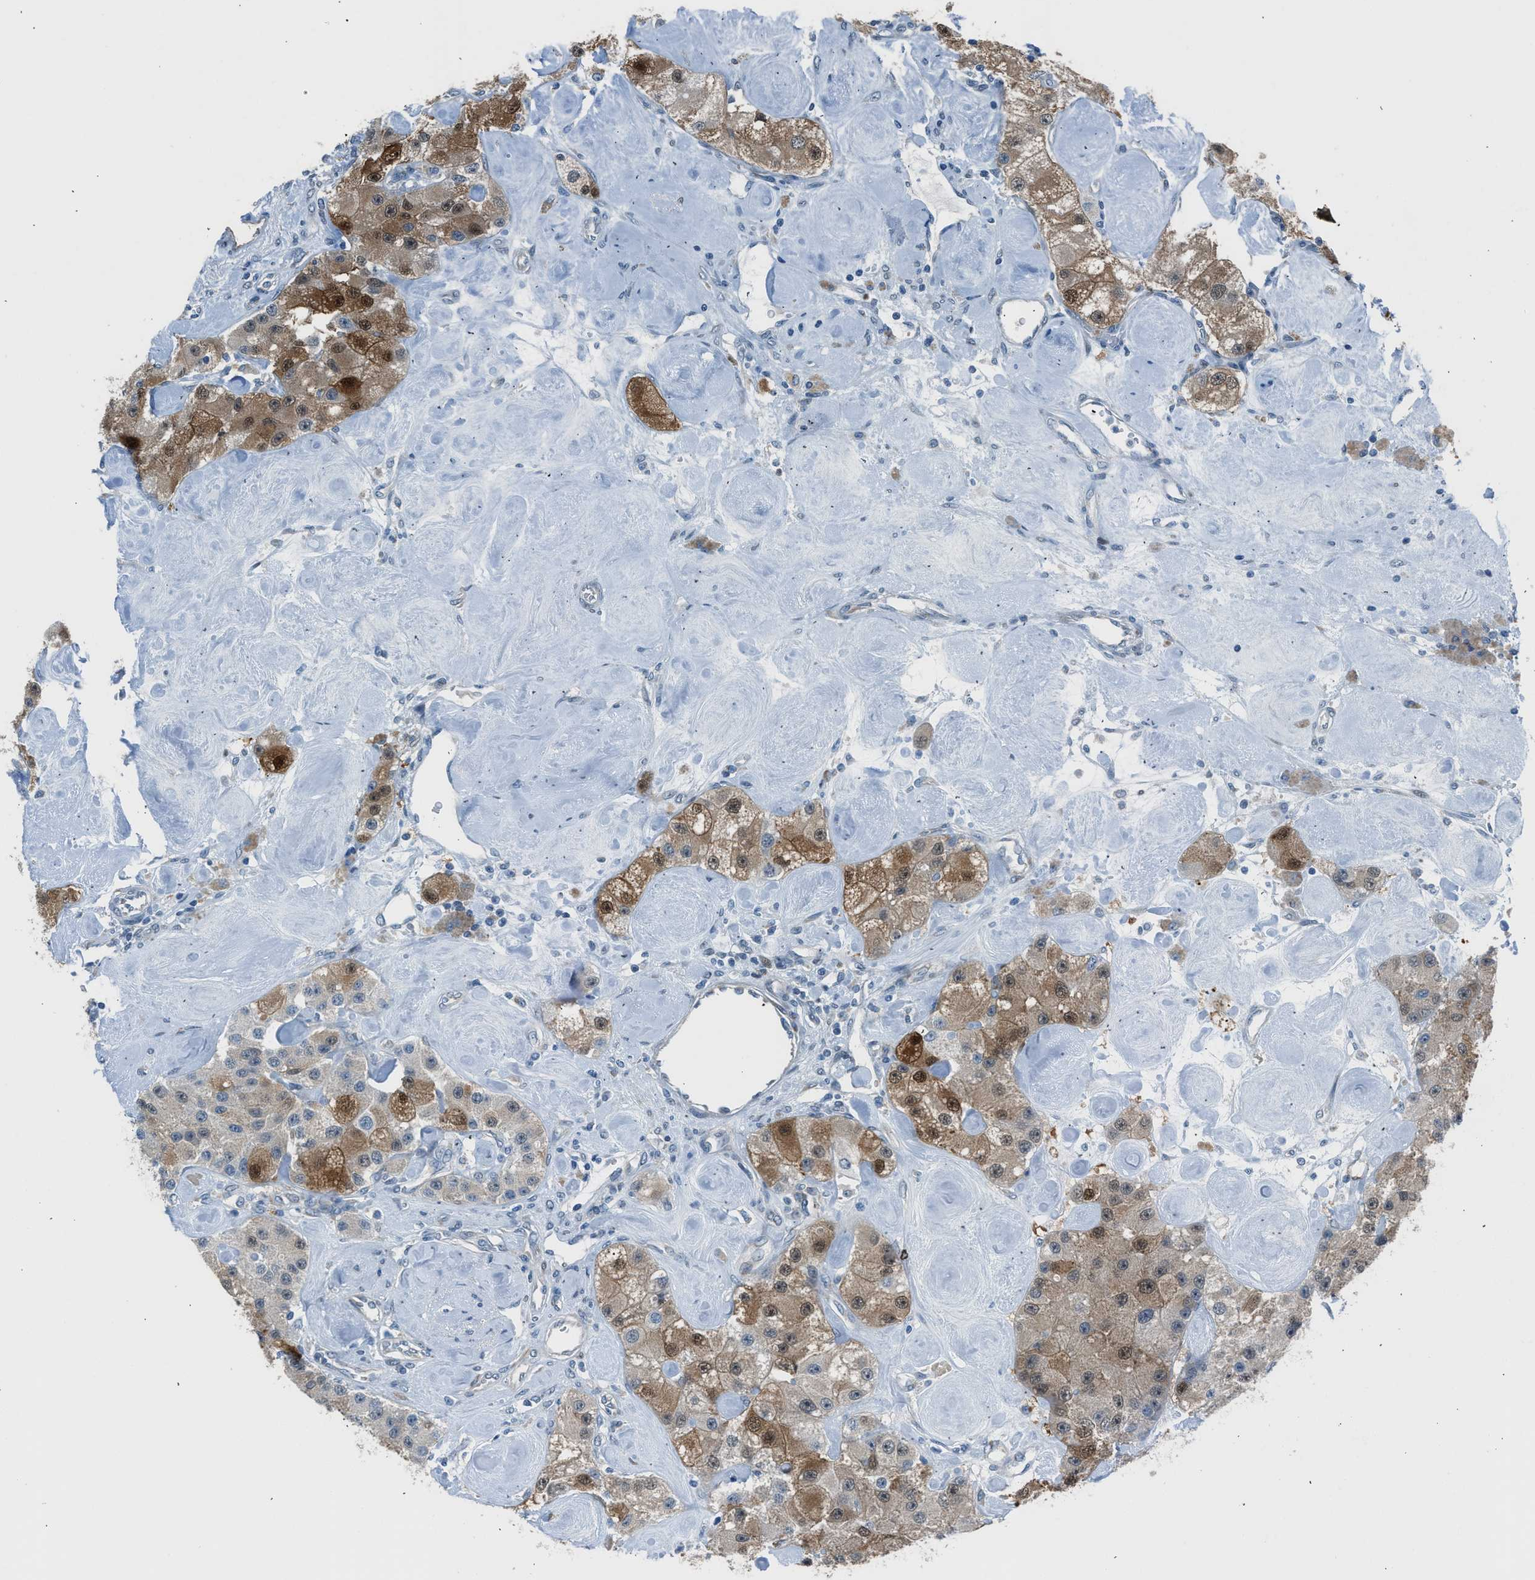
{"staining": {"intensity": "moderate", "quantity": "25%-75%", "location": "cytoplasmic/membranous,nuclear"}, "tissue": "carcinoid", "cell_type": "Tumor cells", "image_type": "cancer", "snomed": [{"axis": "morphology", "description": "Carcinoid, malignant, NOS"}, {"axis": "topography", "description": "Pancreas"}], "caption": "DAB immunohistochemical staining of carcinoid (malignant) exhibits moderate cytoplasmic/membranous and nuclear protein staining in approximately 25%-75% of tumor cells.", "gene": "RNF41", "patient": {"sex": "male", "age": 41}}